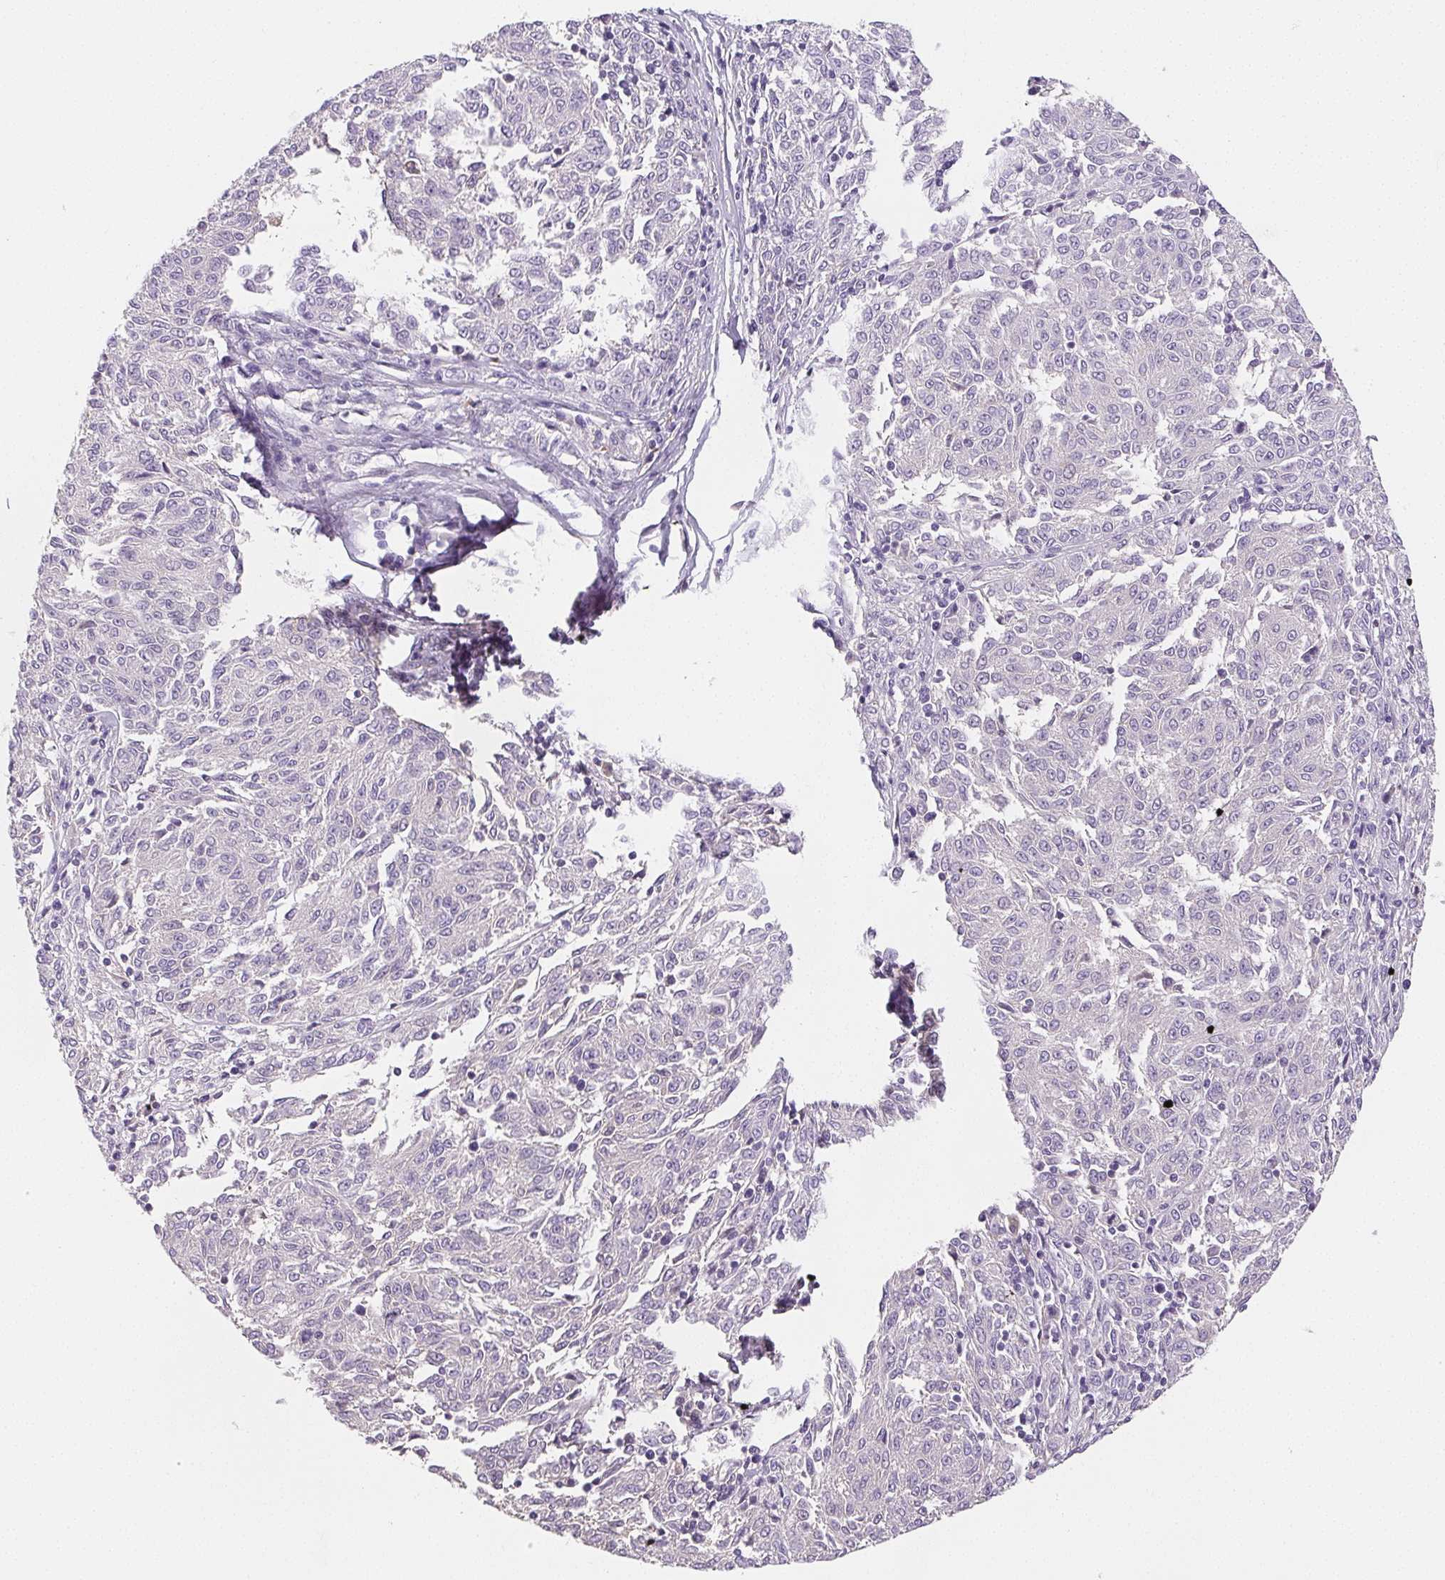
{"staining": {"intensity": "negative", "quantity": "none", "location": "none"}, "tissue": "melanoma", "cell_type": "Tumor cells", "image_type": "cancer", "snomed": [{"axis": "morphology", "description": "Malignant melanoma, NOS"}, {"axis": "topography", "description": "Skin"}], "caption": "Micrograph shows no protein positivity in tumor cells of malignant melanoma tissue. (Brightfield microscopy of DAB (3,3'-diaminobenzidine) IHC at high magnification).", "gene": "VTN", "patient": {"sex": "female", "age": 72}}